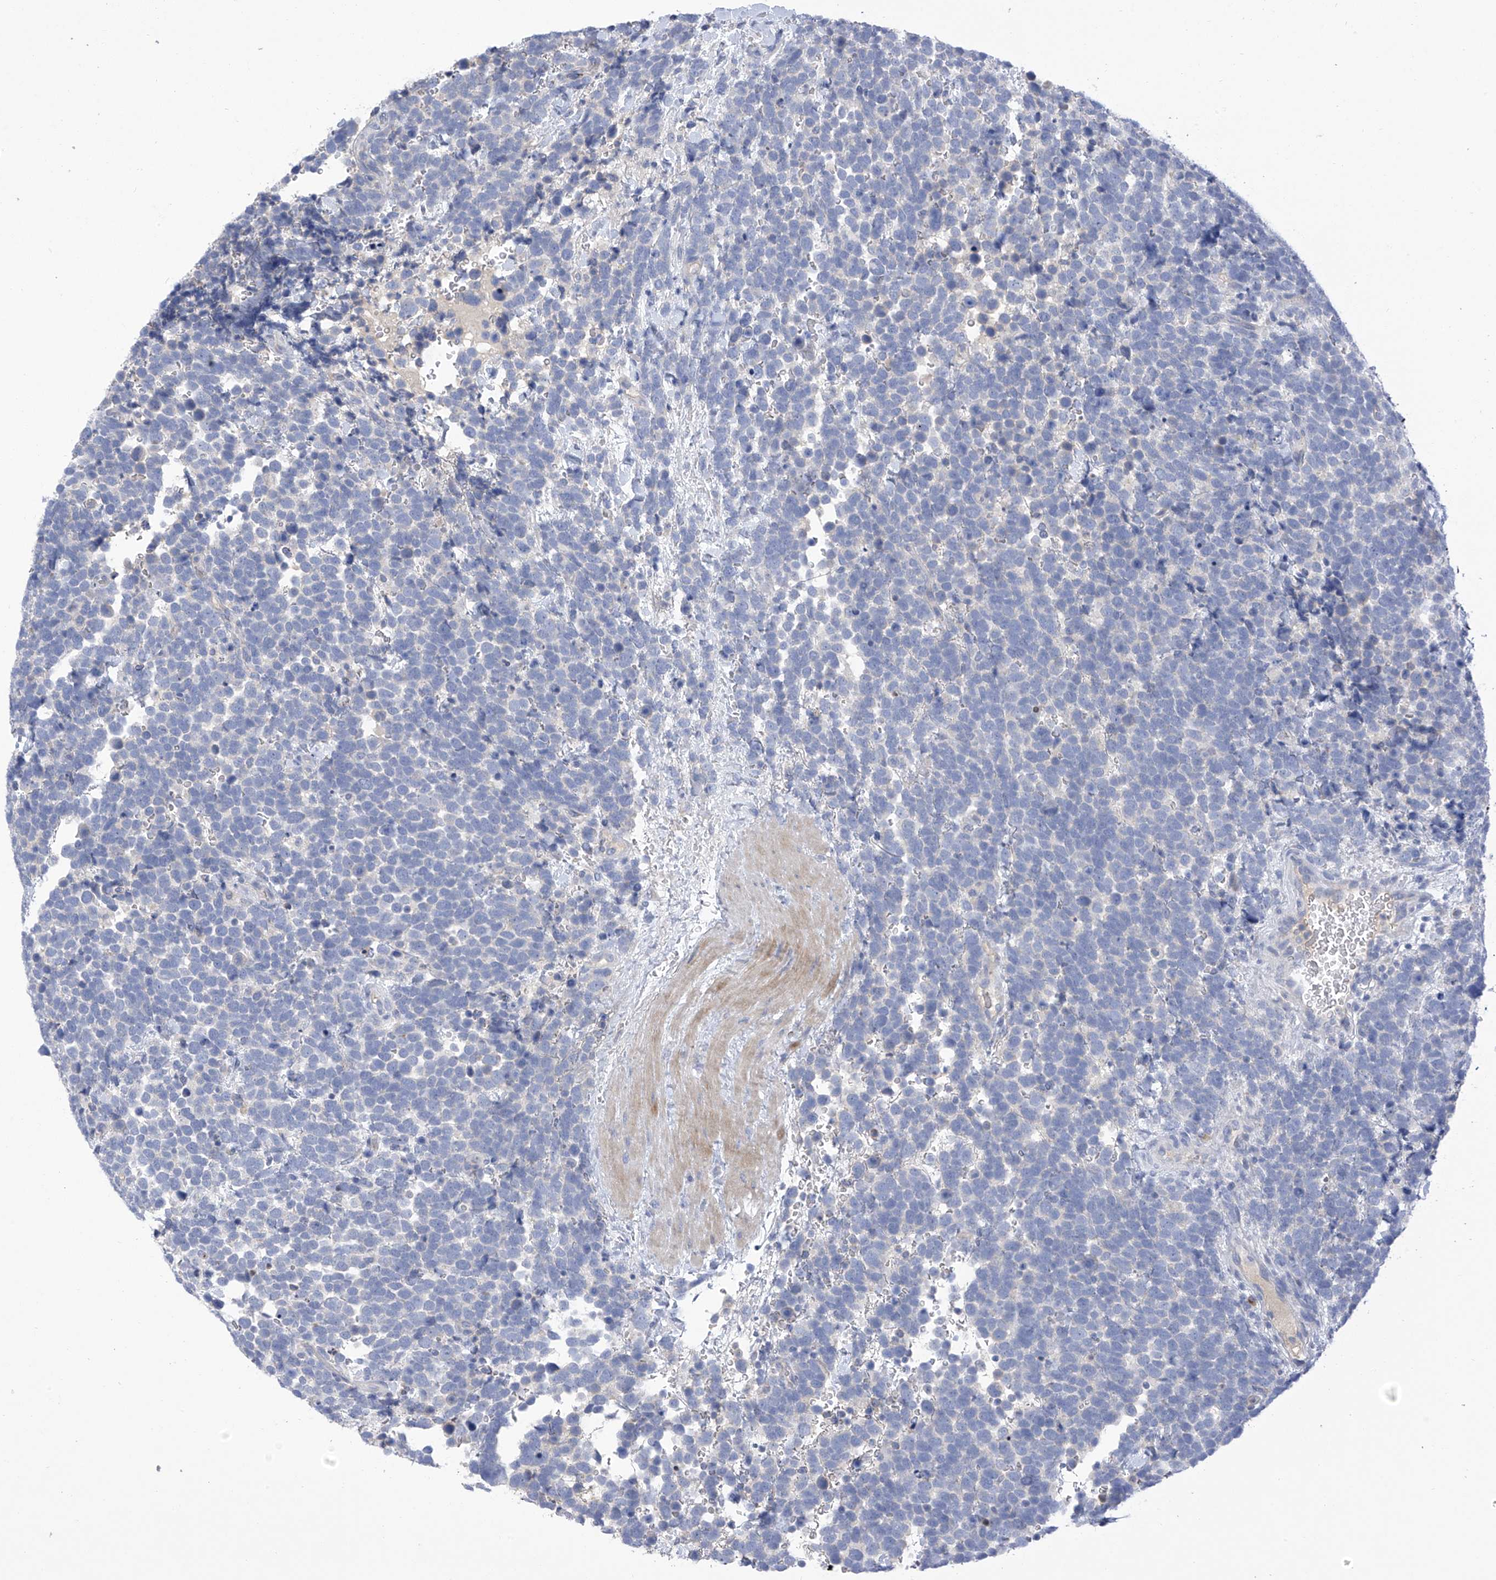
{"staining": {"intensity": "negative", "quantity": "none", "location": "none"}, "tissue": "urothelial cancer", "cell_type": "Tumor cells", "image_type": "cancer", "snomed": [{"axis": "morphology", "description": "Urothelial carcinoma, High grade"}, {"axis": "topography", "description": "Urinary bladder"}], "caption": "IHC micrograph of neoplastic tissue: human urothelial carcinoma (high-grade) stained with DAB (3,3'-diaminobenzidine) demonstrates no significant protein positivity in tumor cells. Brightfield microscopy of immunohistochemistry stained with DAB (3,3'-diaminobenzidine) (brown) and hematoxylin (blue), captured at high magnification.", "gene": "SLCO4A1", "patient": {"sex": "female", "age": 82}}